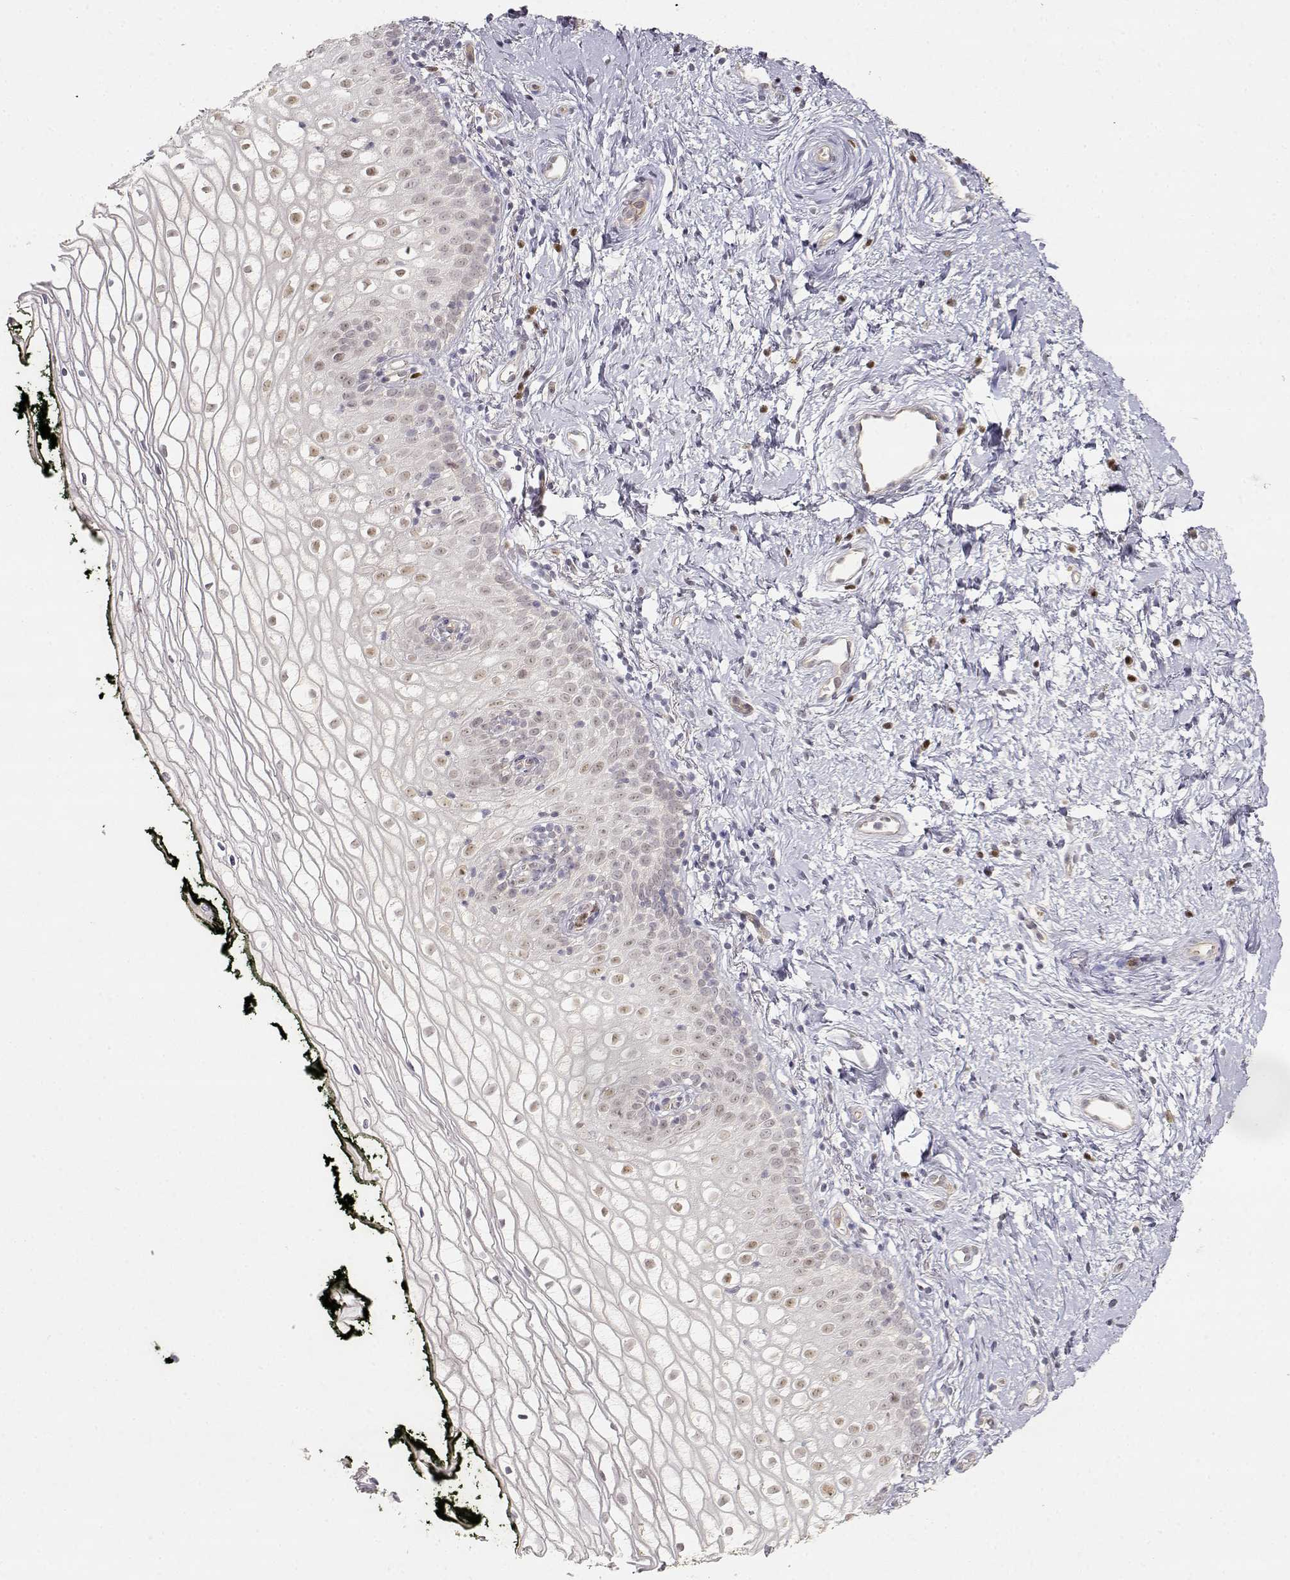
{"staining": {"intensity": "weak", "quantity": "<25%", "location": "nuclear"}, "tissue": "vagina", "cell_type": "Squamous epithelial cells", "image_type": "normal", "snomed": [{"axis": "morphology", "description": "Normal tissue, NOS"}, {"axis": "topography", "description": "Vagina"}], "caption": "The histopathology image exhibits no staining of squamous epithelial cells in normal vagina.", "gene": "EAF2", "patient": {"sex": "female", "age": 47}}